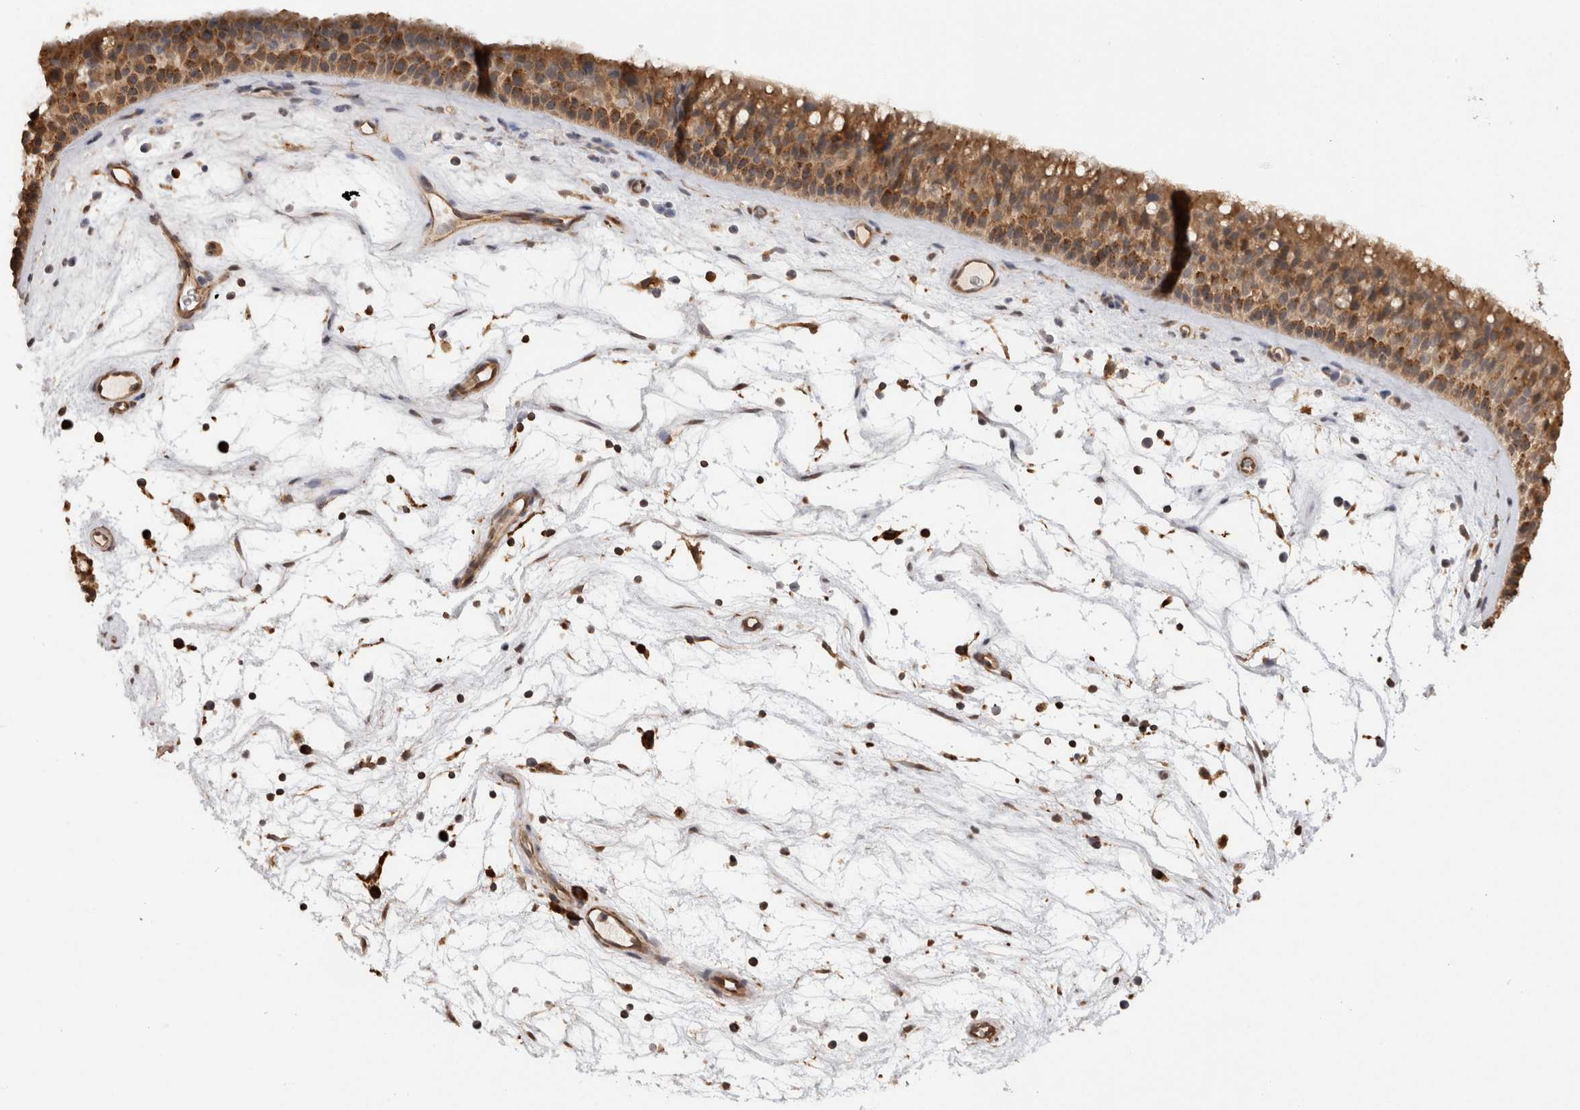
{"staining": {"intensity": "moderate", "quantity": ">75%", "location": "cytoplasmic/membranous"}, "tissue": "nasopharynx", "cell_type": "Respiratory epithelial cells", "image_type": "normal", "snomed": [{"axis": "morphology", "description": "Normal tissue, NOS"}, {"axis": "topography", "description": "Nasopharynx"}], "caption": "Moderate cytoplasmic/membranous positivity for a protein is appreciated in about >75% of respiratory epithelial cells of unremarkable nasopharynx using IHC.", "gene": "ACAT2", "patient": {"sex": "male", "age": 64}}